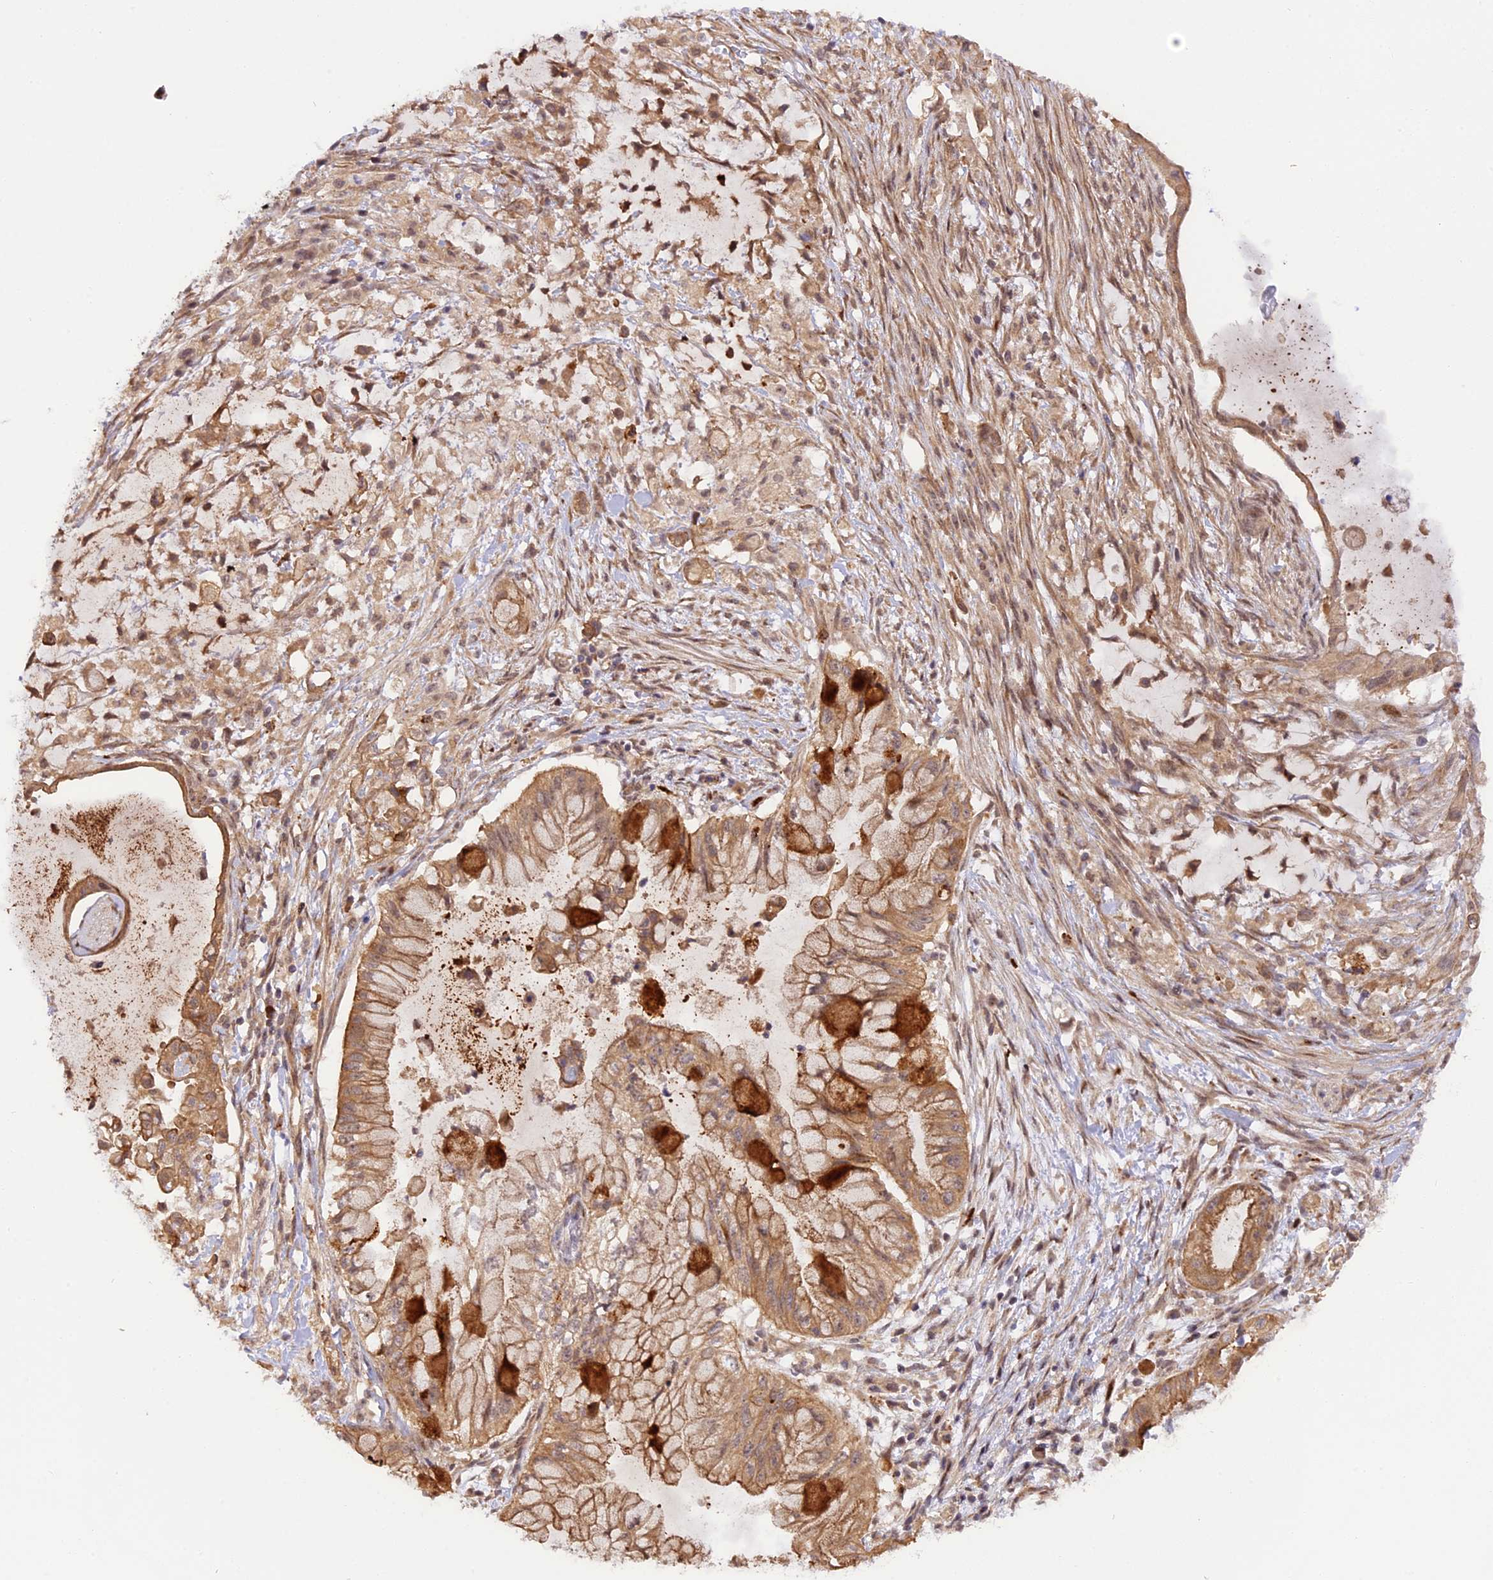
{"staining": {"intensity": "moderate", "quantity": ">75%", "location": "cytoplasmic/membranous"}, "tissue": "pancreatic cancer", "cell_type": "Tumor cells", "image_type": "cancer", "snomed": [{"axis": "morphology", "description": "Adenocarcinoma, NOS"}, {"axis": "topography", "description": "Pancreas"}], "caption": "Moderate cytoplasmic/membranous protein expression is seen in approximately >75% of tumor cells in pancreatic cancer. (DAB (3,3'-diaminobenzidine) IHC with brightfield microscopy, high magnification).", "gene": "SAMD4A", "patient": {"sex": "male", "age": 48}}